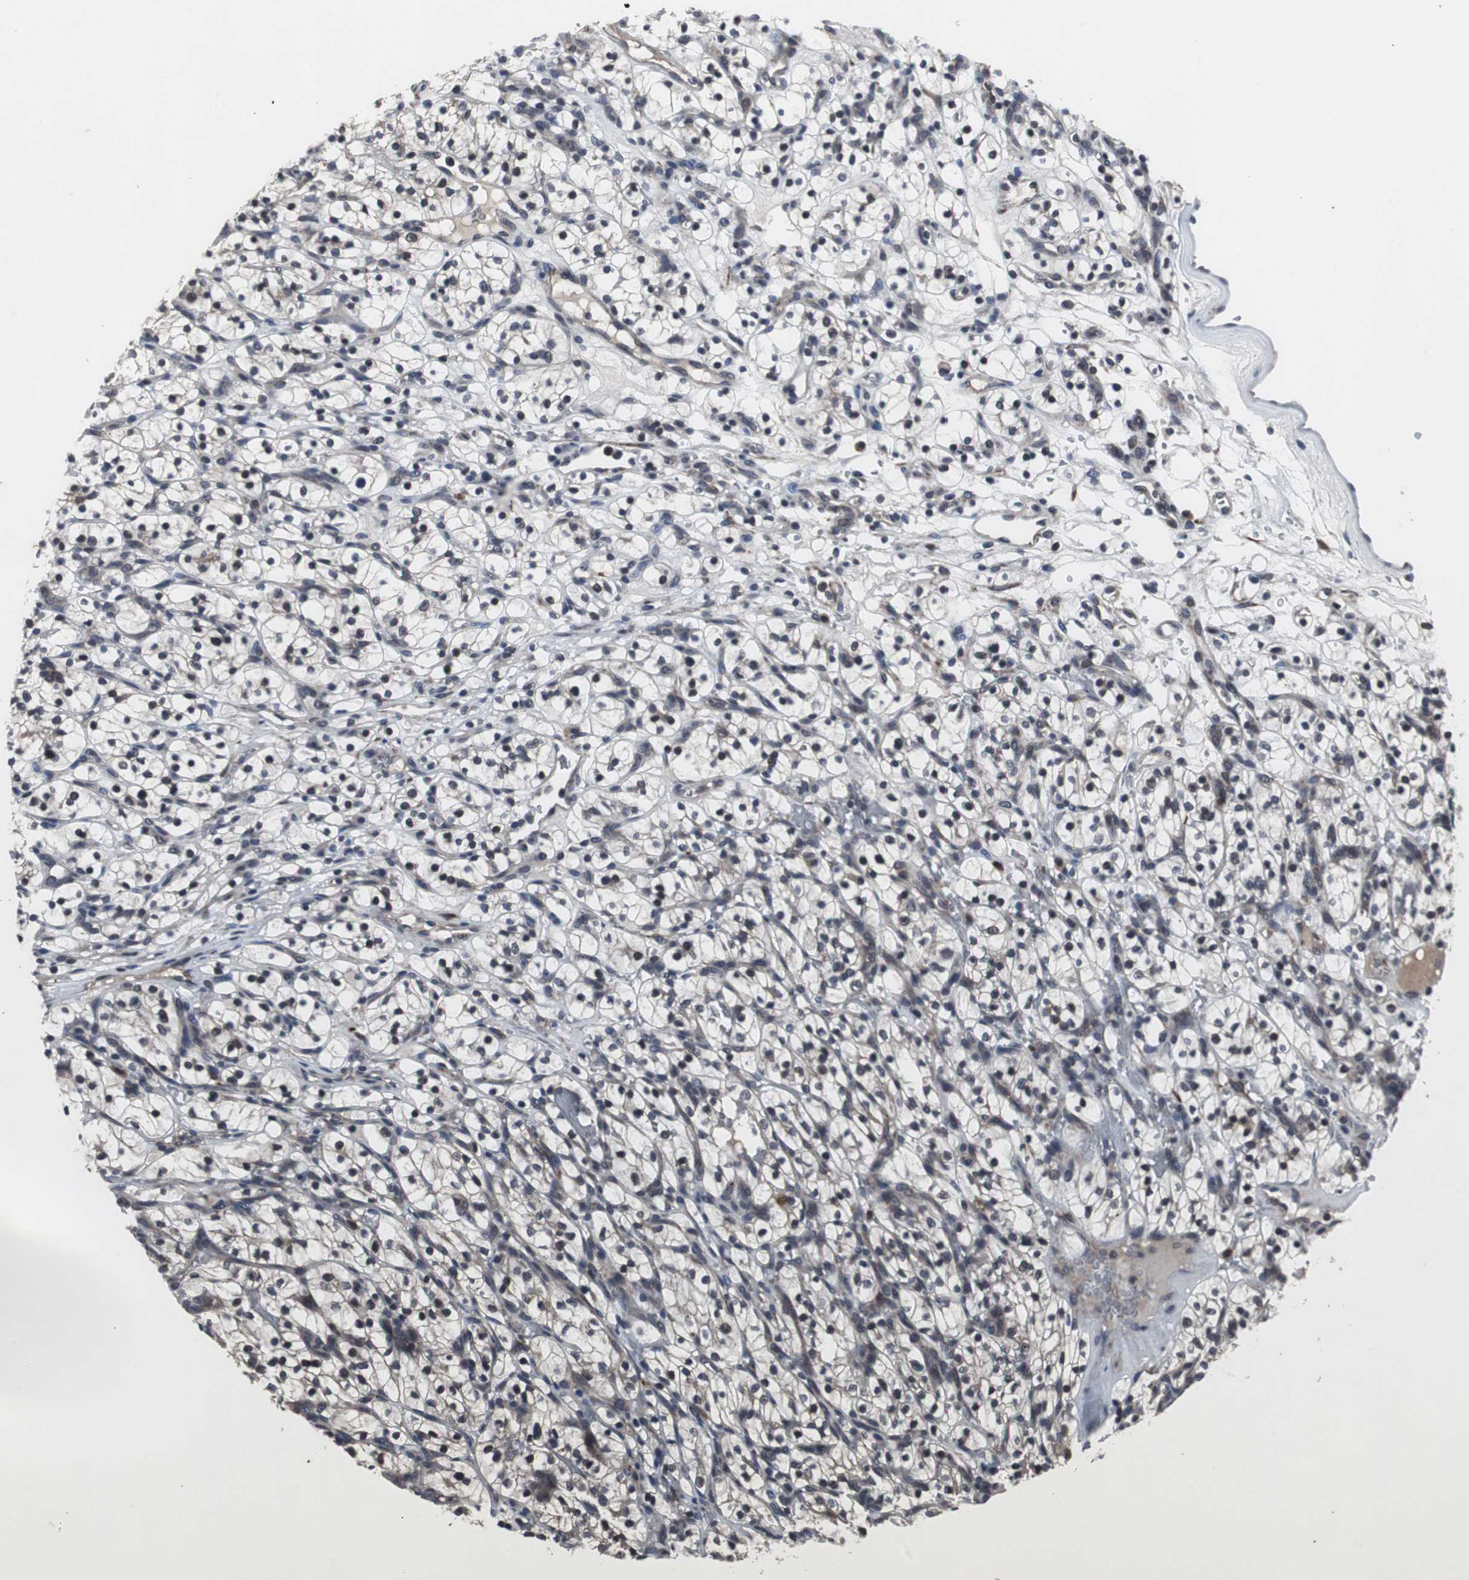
{"staining": {"intensity": "weak", "quantity": "25%-75%", "location": "cytoplasmic/membranous"}, "tissue": "renal cancer", "cell_type": "Tumor cells", "image_type": "cancer", "snomed": [{"axis": "morphology", "description": "Adenocarcinoma, NOS"}, {"axis": "topography", "description": "Kidney"}], "caption": "A high-resolution micrograph shows immunohistochemistry staining of renal cancer (adenocarcinoma), which reveals weak cytoplasmic/membranous expression in about 25%-75% of tumor cells.", "gene": "CRADD", "patient": {"sex": "female", "age": 57}}